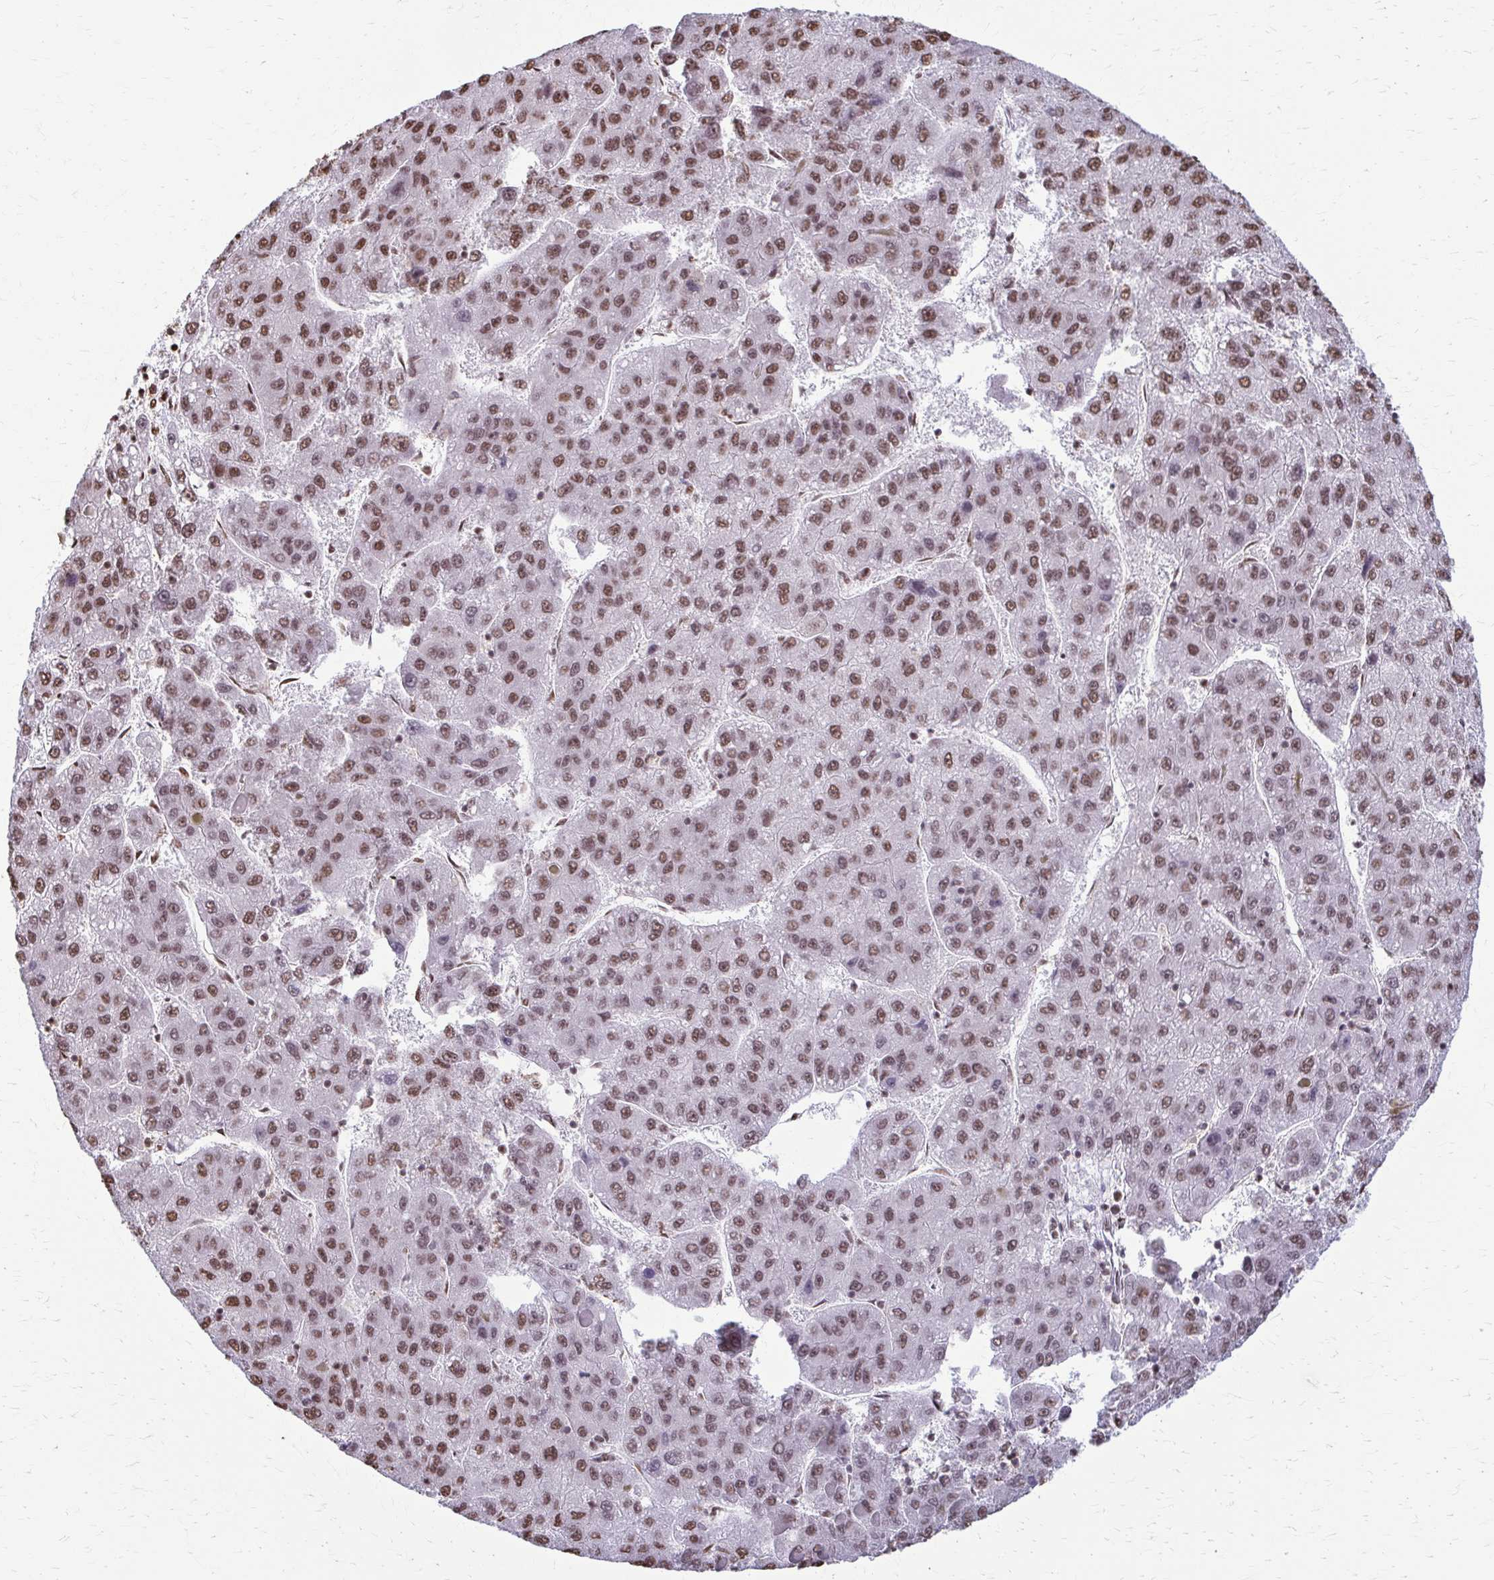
{"staining": {"intensity": "moderate", "quantity": ">75%", "location": "nuclear"}, "tissue": "liver cancer", "cell_type": "Tumor cells", "image_type": "cancer", "snomed": [{"axis": "morphology", "description": "Carcinoma, Hepatocellular, NOS"}, {"axis": "topography", "description": "Liver"}], "caption": "Human liver cancer (hepatocellular carcinoma) stained with a brown dye demonstrates moderate nuclear positive expression in about >75% of tumor cells.", "gene": "SNRPA", "patient": {"sex": "female", "age": 82}}